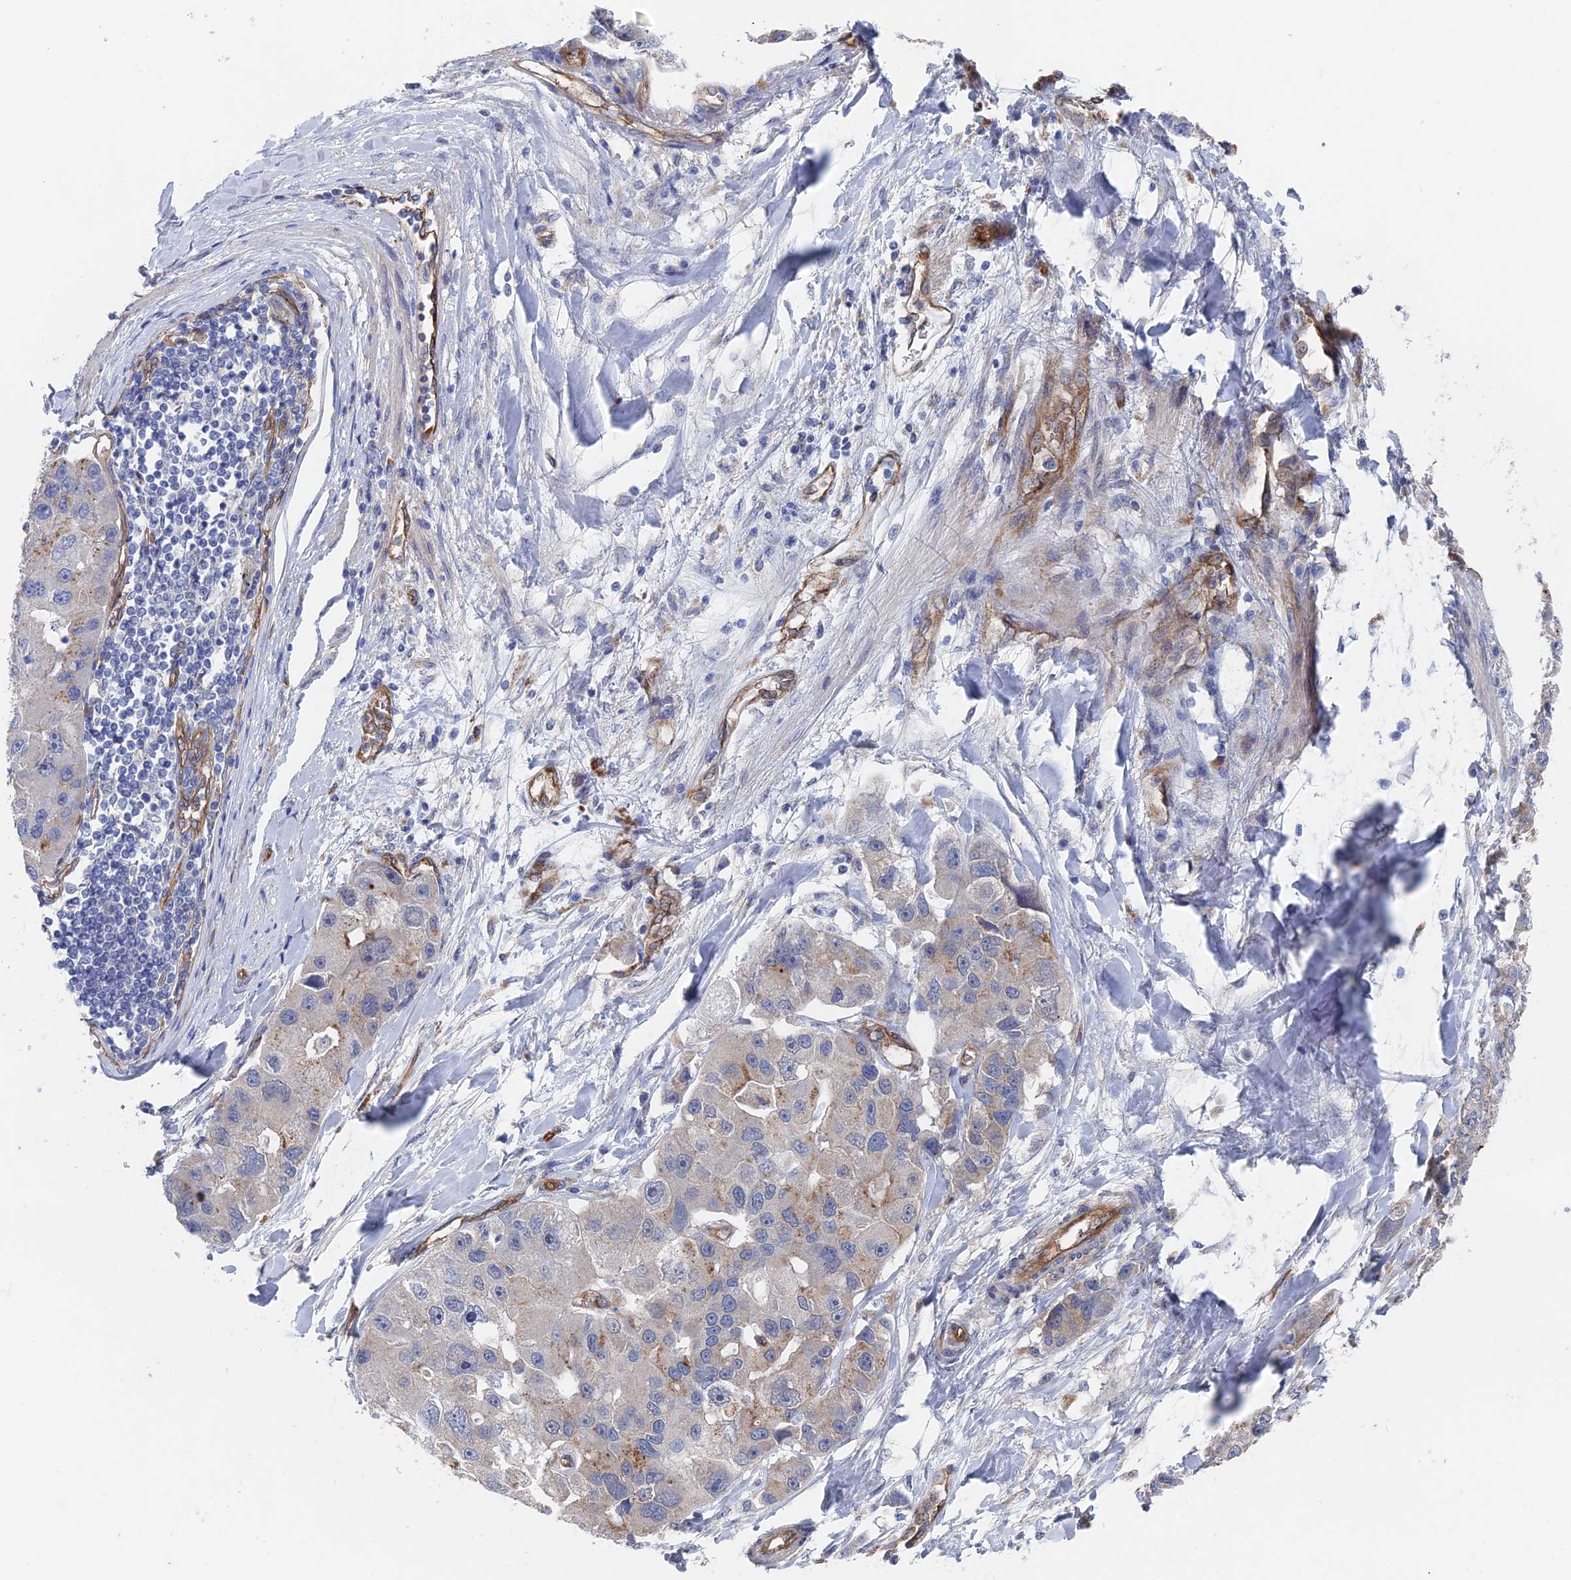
{"staining": {"intensity": "moderate", "quantity": "<25%", "location": "cytoplasmic/membranous"}, "tissue": "lung cancer", "cell_type": "Tumor cells", "image_type": "cancer", "snomed": [{"axis": "morphology", "description": "Adenocarcinoma, NOS"}, {"axis": "topography", "description": "Lung"}], "caption": "Human lung cancer (adenocarcinoma) stained with a protein marker shows moderate staining in tumor cells.", "gene": "ARAP3", "patient": {"sex": "female", "age": 54}}